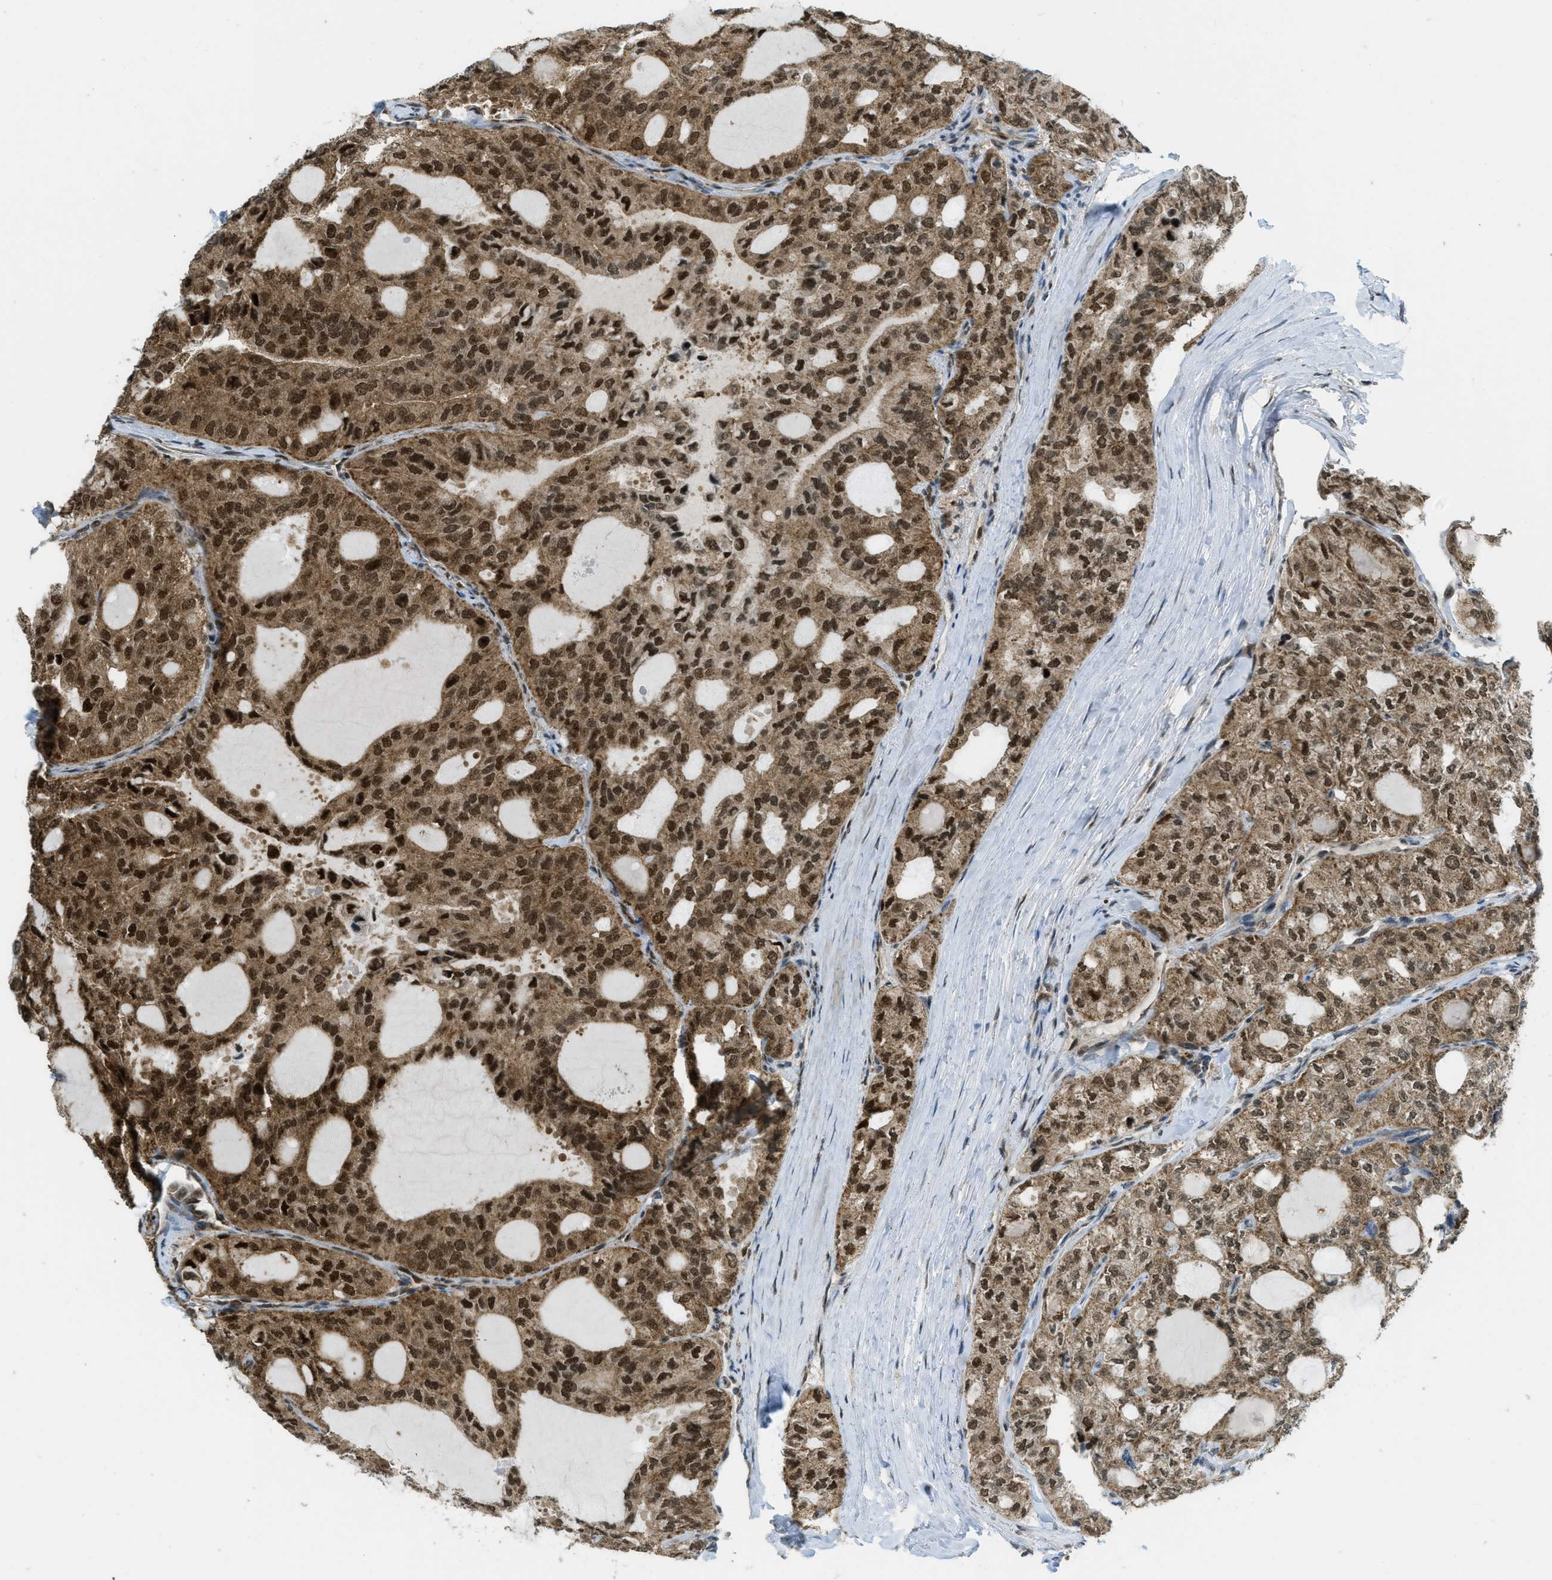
{"staining": {"intensity": "strong", "quantity": ">75%", "location": "cytoplasmic/membranous,nuclear"}, "tissue": "thyroid cancer", "cell_type": "Tumor cells", "image_type": "cancer", "snomed": [{"axis": "morphology", "description": "Follicular adenoma carcinoma, NOS"}, {"axis": "topography", "description": "Thyroid gland"}], "caption": "Thyroid cancer tissue demonstrates strong cytoplasmic/membranous and nuclear expression in about >75% of tumor cells The protein of interest is shown in brown color, while the nuclei are stained blue.", "gene": "TNPO1", "patient": {"sex": "male", "age": 75}}